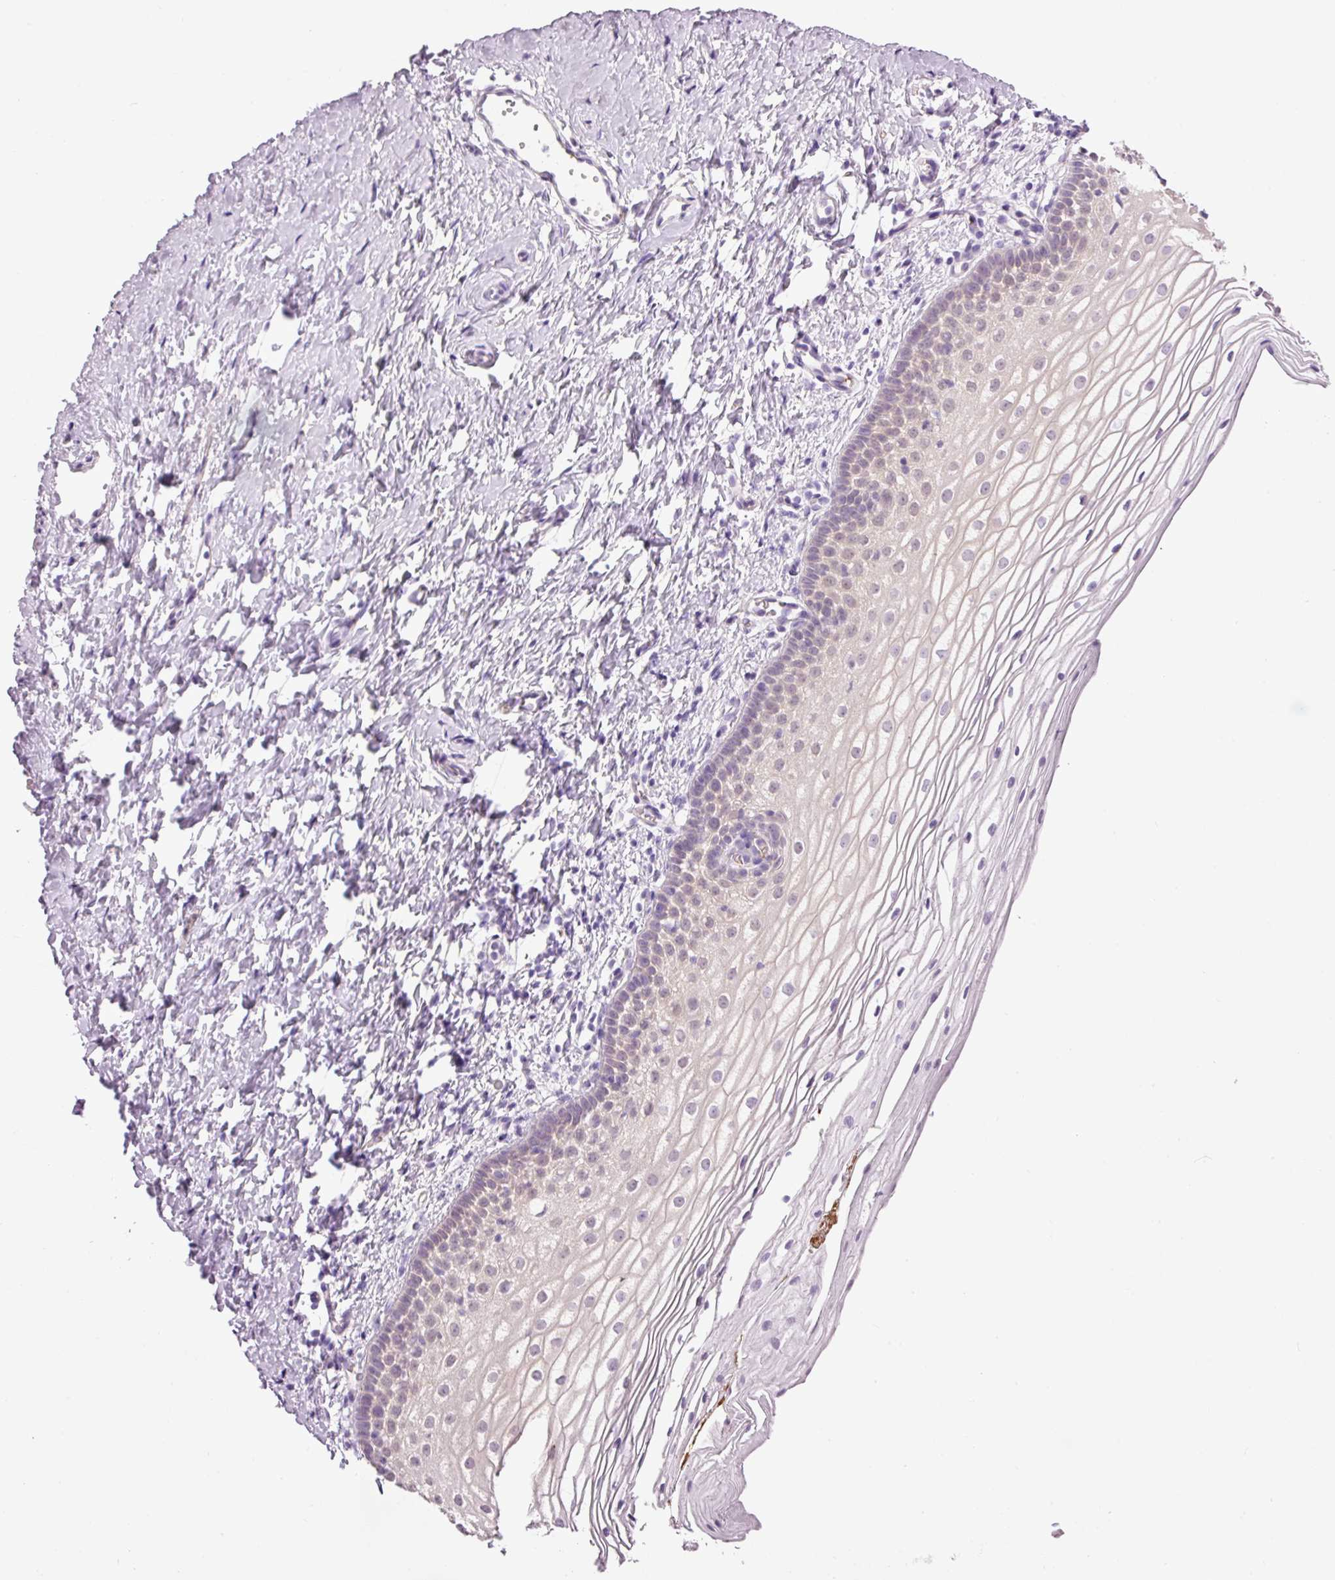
{"staining": {"intensity": "weak", "quantity": "25%-75%", "location": "cytoplasmic/membranous"}, "tissue": "vagina", "cell_type": "Squamous epithelial cells", "image_type": "normal", "snomed": [{"axis": "morphology", "description": "Normal tissue, NOS"}, {"axis": "topography", "description": "Vagina"}], "caption": "Protein staining exhibits weak cytoplasmic/membranous expression in approximately 25%-75% of squamous epithelial cells in benign vagina. Using DAB (3,3'-diaminobenzidine) (brown) and hematoxylin (blue) stains, captured at high magnification using brightfield microscopy.", "gene": "HSPA4L", "patient": {"sex": "female", "age": 56}}